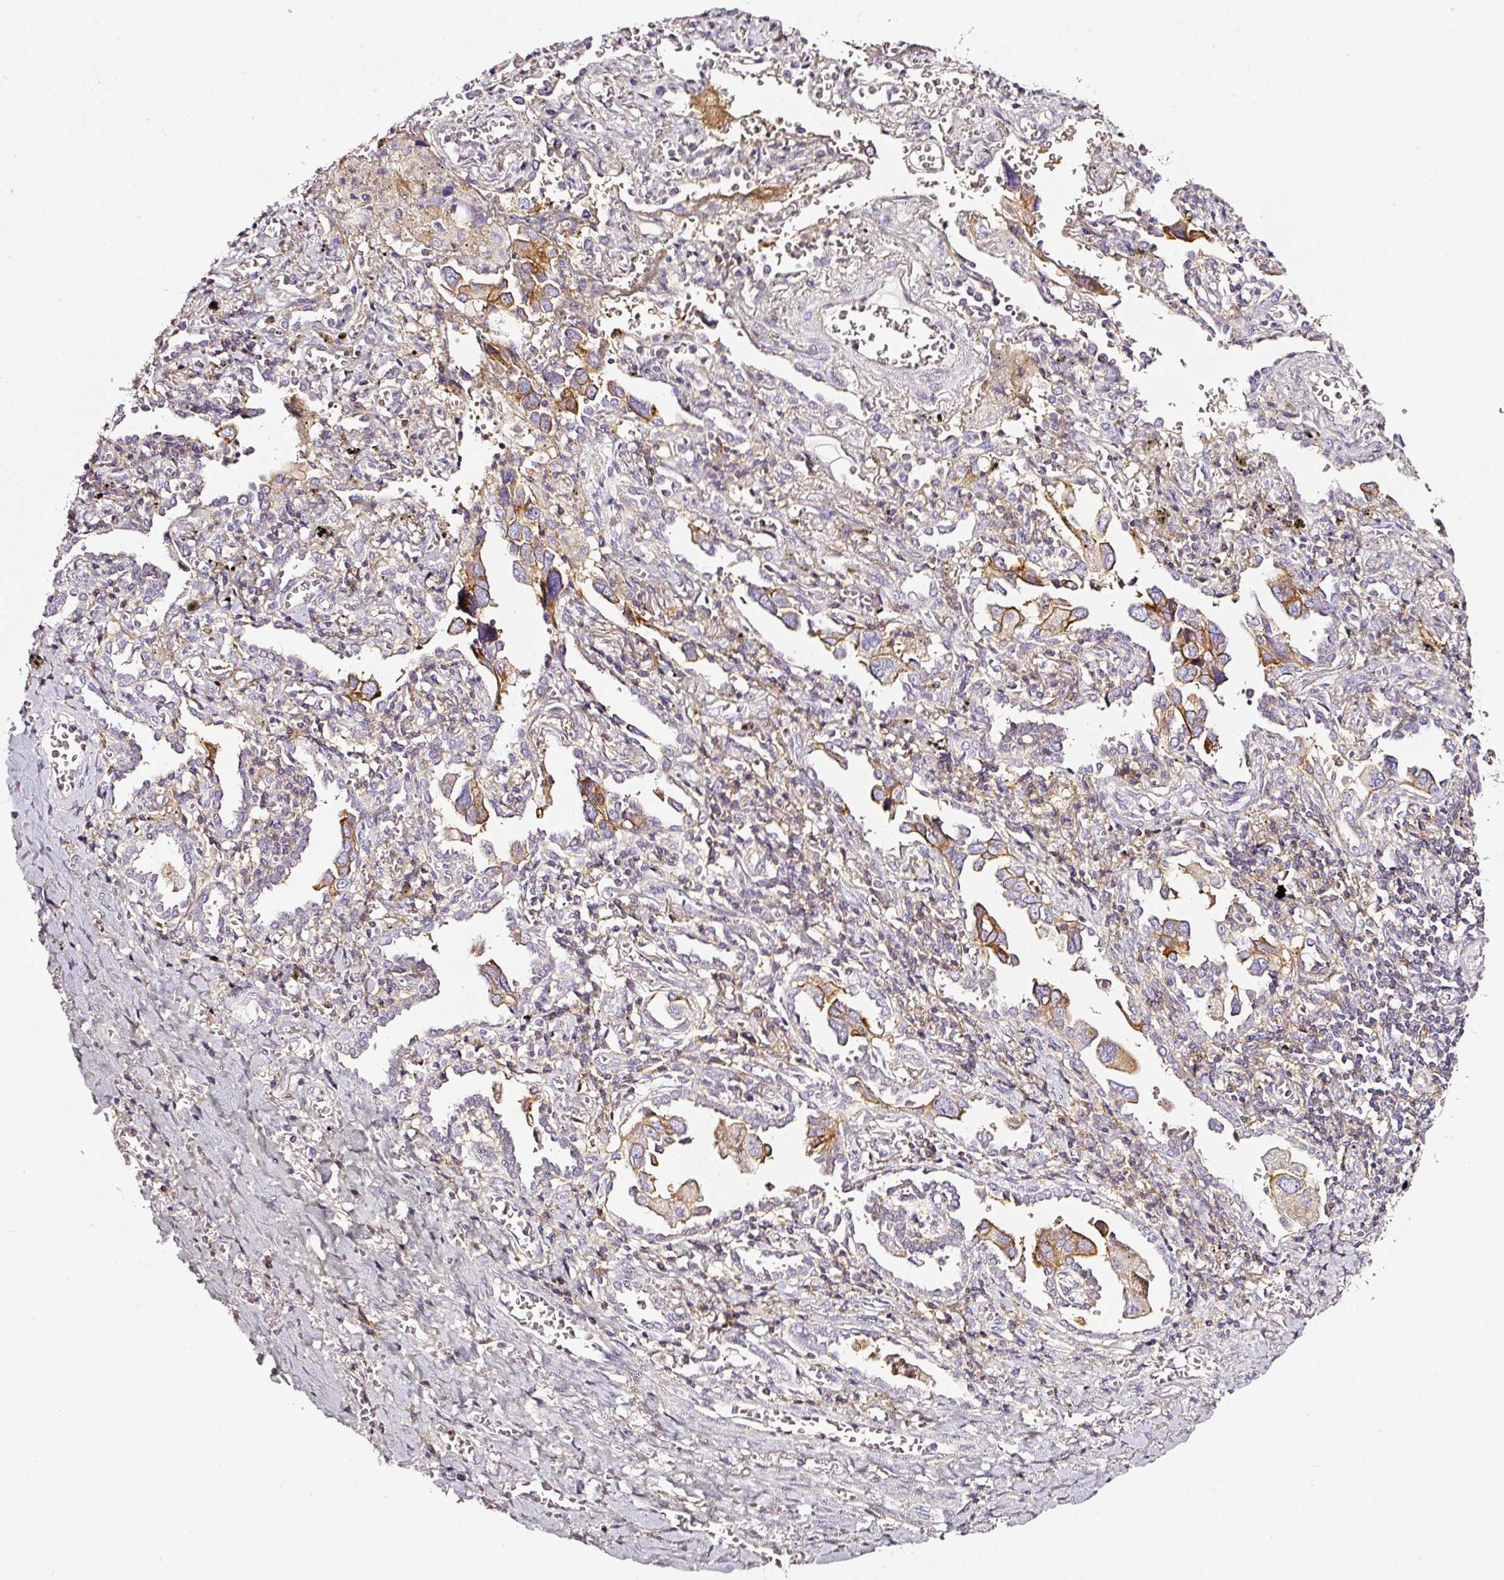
{"staining": {"intensity": "moderate", "quantity": "<25%", "location": "cytoplasmic/membranous"}, "tissue": "lung cancer", "cell_type": "Tumor cells", "image_type": "cancer", "snomed": [{"axis": "morphology", "description": "Adenocarcinoma, NOS"}, {"axis": "topography", "description": "Lung"}], "caption": "Lung adenocarcinoma stained for a protein (brown) reveals moderate cytoplasmic/membranous positive staining in approximately <25% of tumor cells.", "gene": "CD47", "patient": {"sex": "male", "age": 76}}